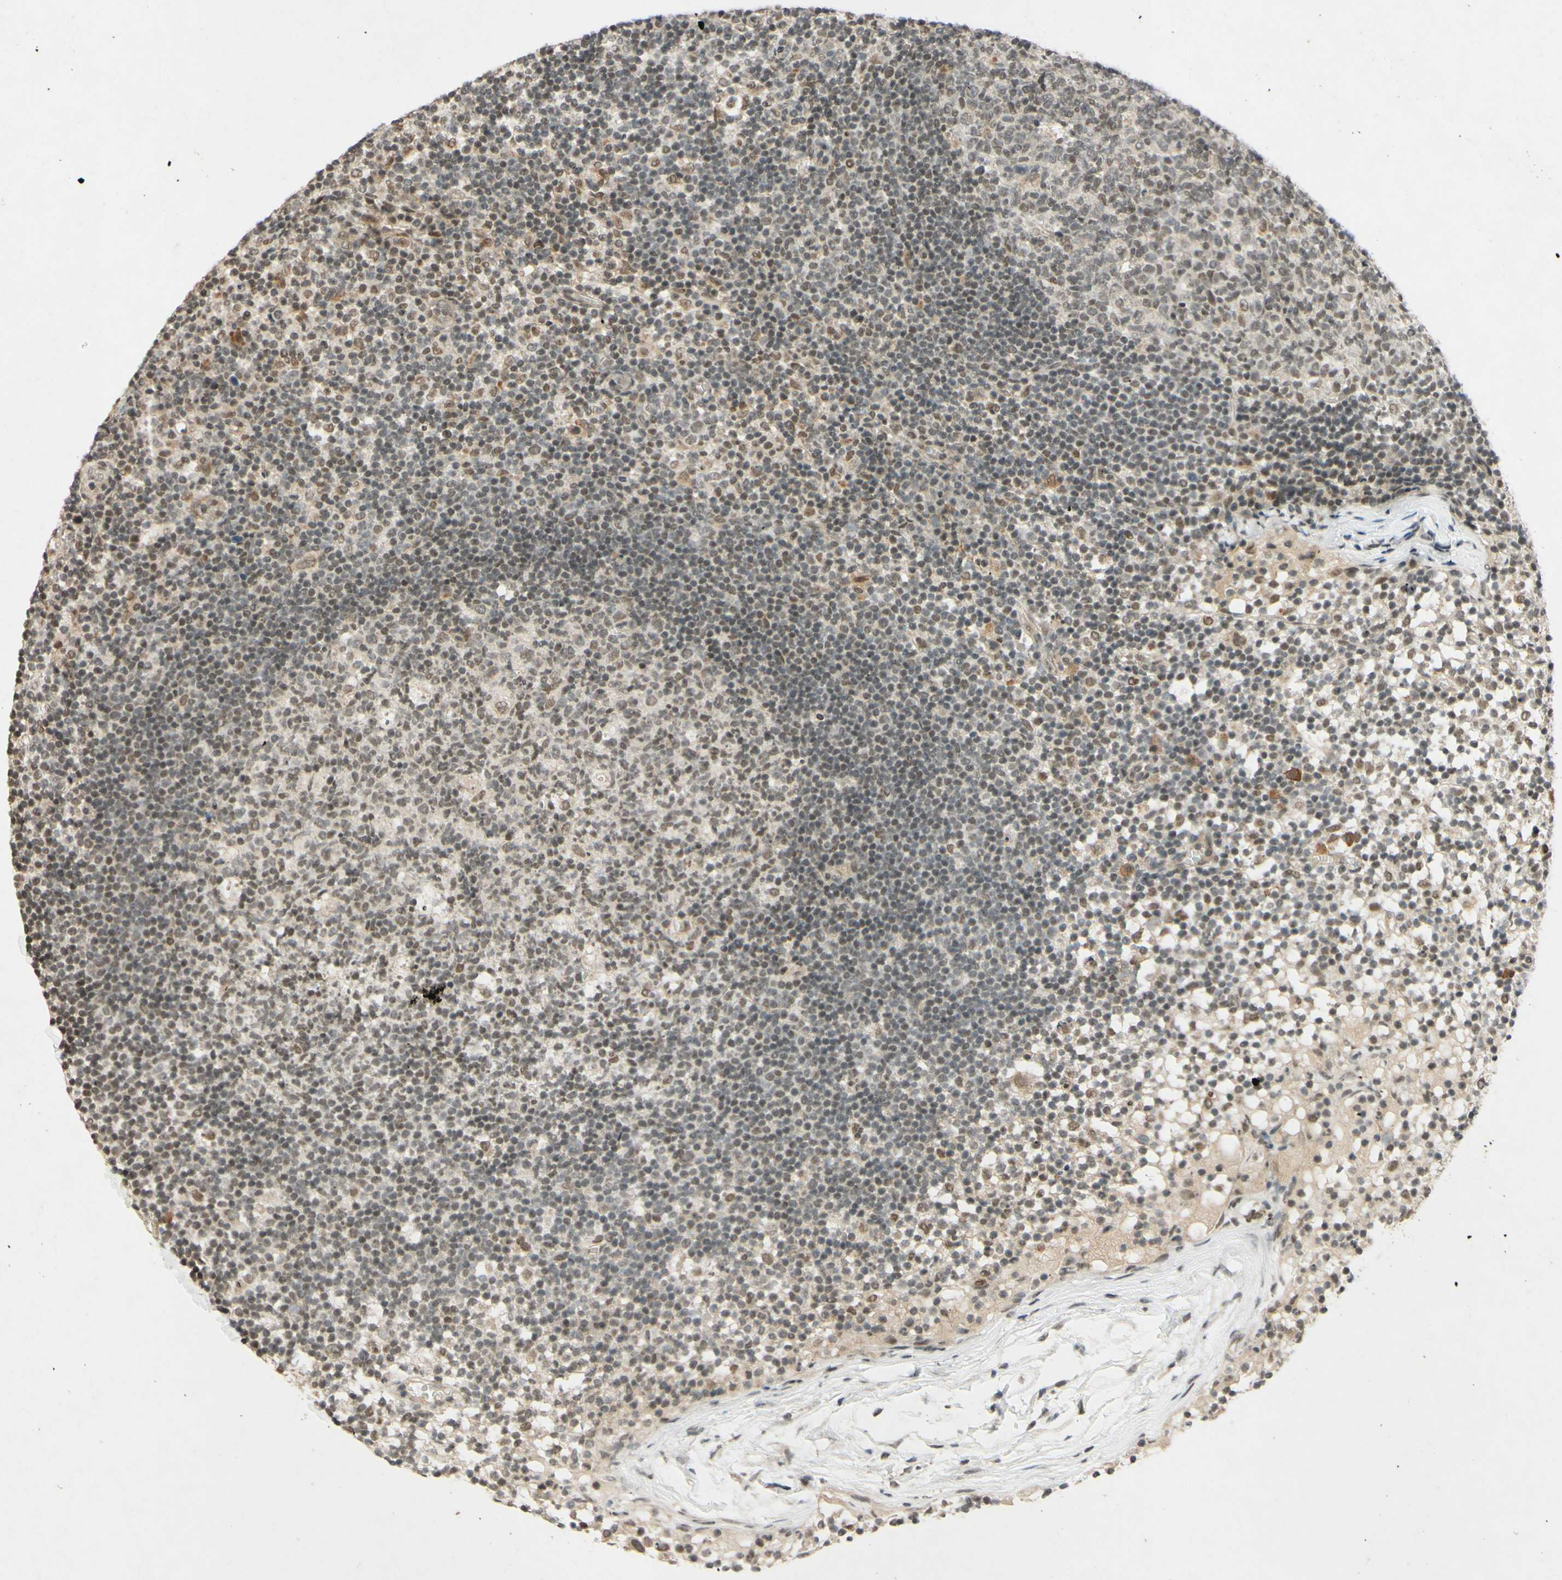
{"staining": {"intensity": "weak", "quantity": ">75%", "location": "nuclear"}, "tissue": "lymph node", "cell_type": "Germinal center cells", "image_type": "normal", "snomed": [{"axis": "morphology", "description": "Normal tissue, NOS"}, {"axis": "morphology", "description": "Inflammation, NOS"}, {"axis": "topography", "description": "Lymph node"}], "caption": "Immunohistochemistry (IHC) (DAB) staining of benign lymph node displays weak nuclear protein positivity in about >75% of germinal center cells. Nuclei are stained in blue.", "gene": "SMARCB1", "patient": {"sex": "male", "age": 55}}